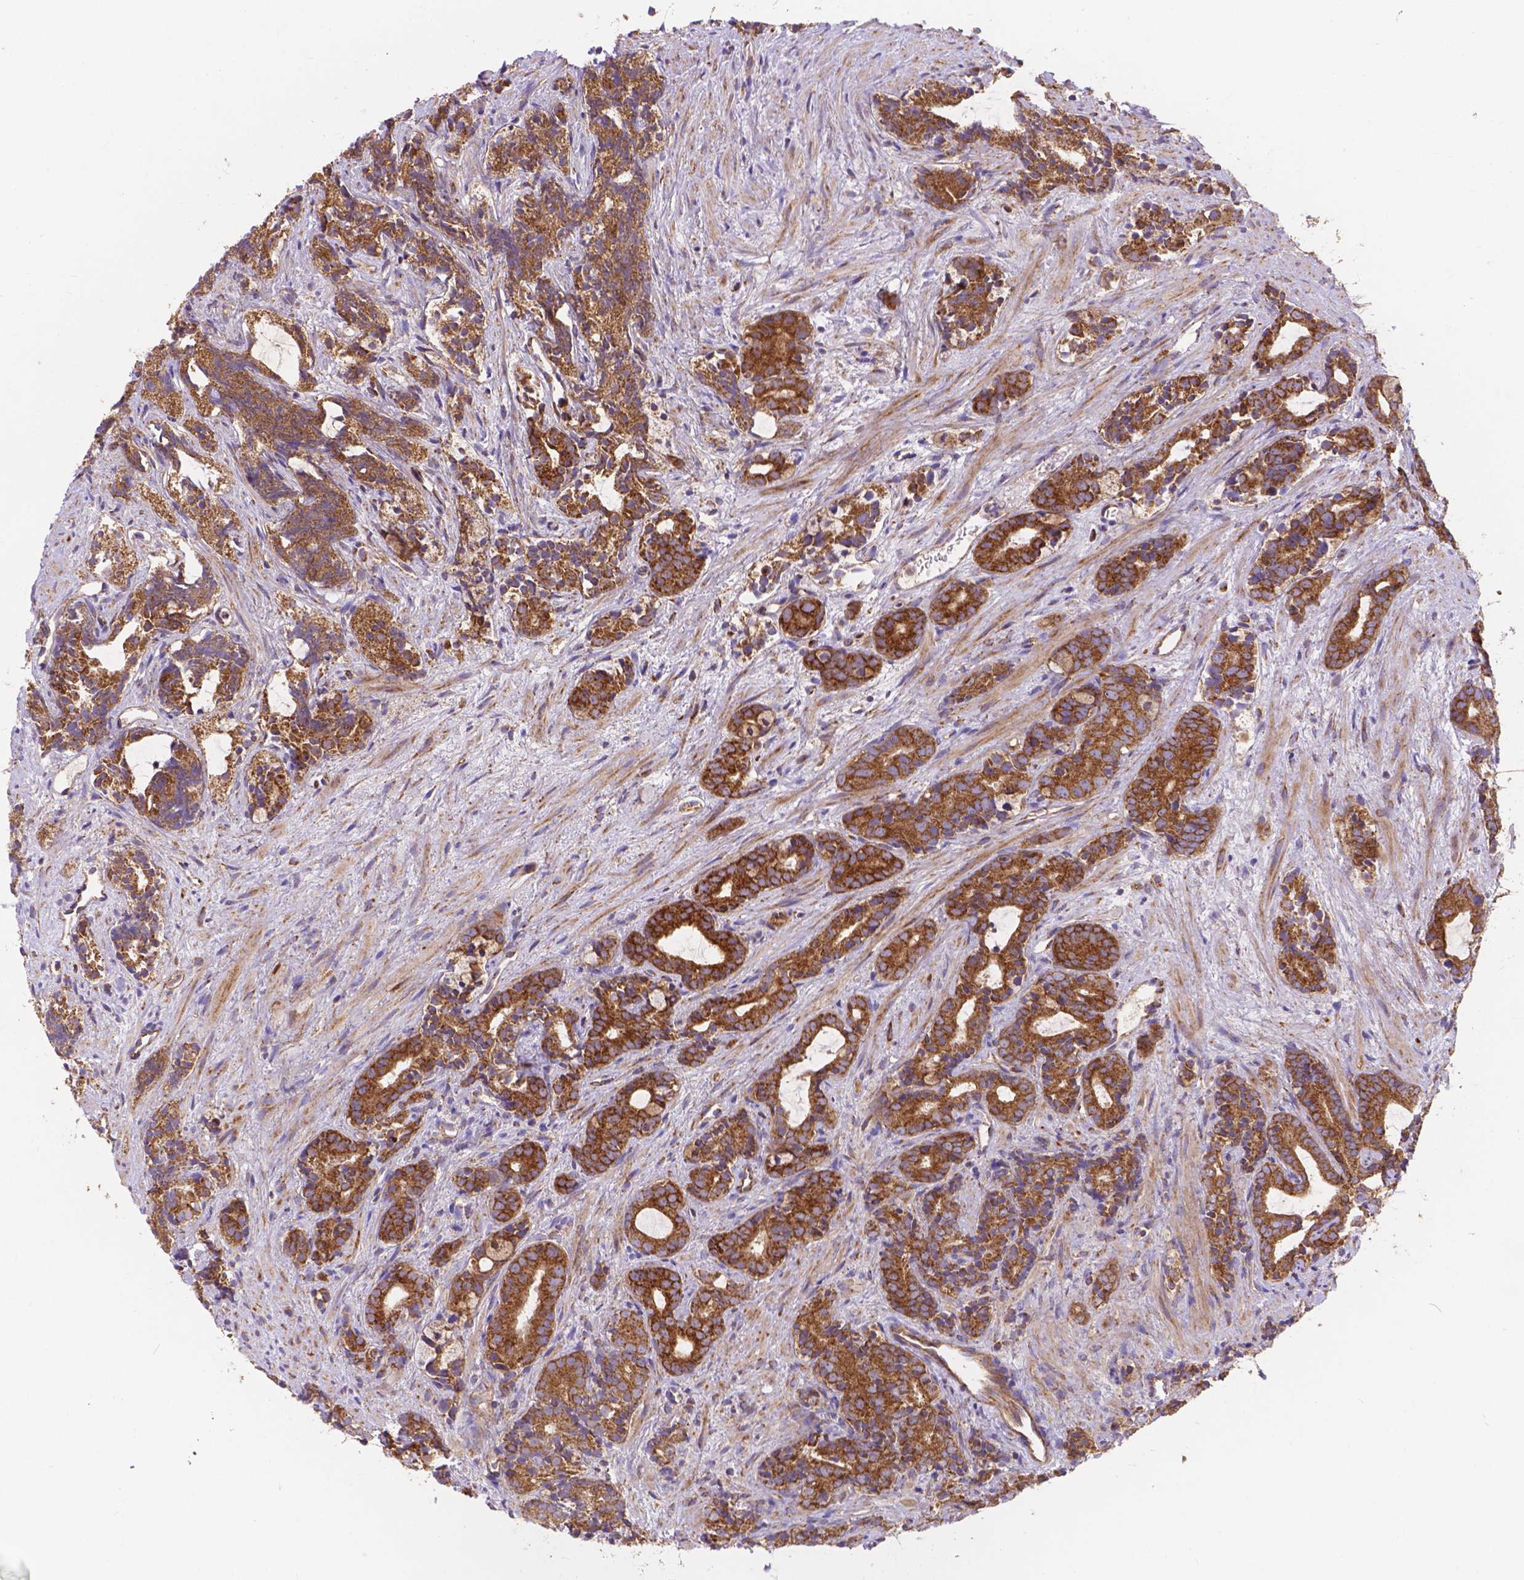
{"staining": {"intensity": "strong", "quantity": ">75%", "location": "cytoplasmic/membranous"}, "tissue": "prostate cancer", "cell_type": "Tumor cells", "image_type": "cancer", "snomed": [{"axis": "morphology", "description": "Adenocarcinoma, High grade"}, {"axis": "topography", "description": "Prostate"}], "caption": "DAB immunohistochemical staining of human prostate cancer reveals strong cytoplasmic/membranous protein expression in about >75% of tumor cells. (IHC, brightfield microscopy, high magnification).", "gene": "AK3", "patient": {"sex": "male", "age": 84}}